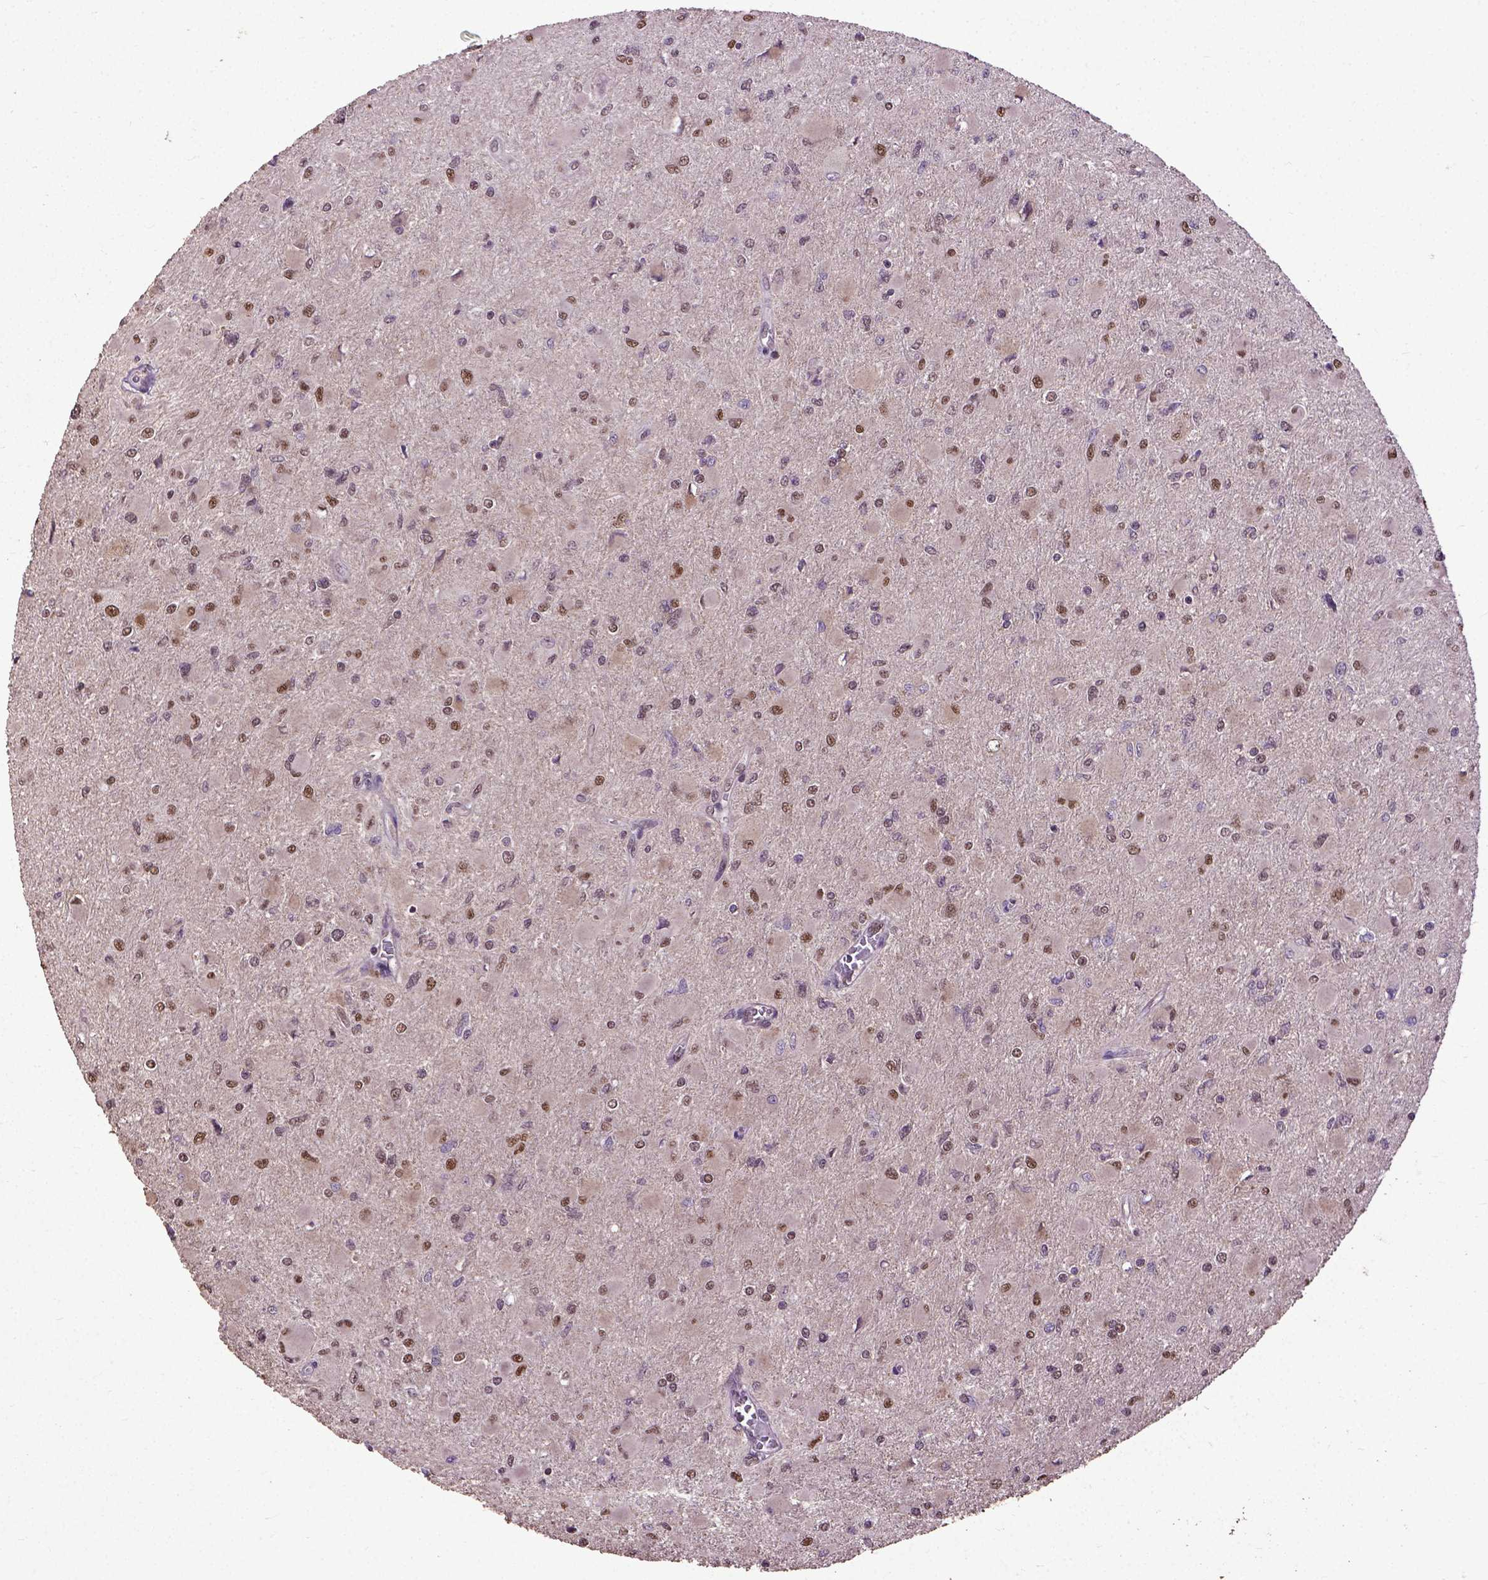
{"staining": {"intensity": "moderate", "quantity": ">75%", "location": "nuclear"}, "tissue": "glioma", "cell_type": "Tumor cells", "image_type": "cancer", "snomed": [{"axis": "morphology", "description": "Glioma, malignant, High grade"}, {"axis": "topography", "description": "Cerebral cortex"}], "caption": "Immunohistochemistry (IHC) (DAB) staining of glioma demonstrates moderate nuclear protein expression in approximately >75% of tumor cells. The protein is shown in brown color, while the nuclei are stained blue.", "gene": "UBA3", "patient": {"sex": "female", "age": 36}}